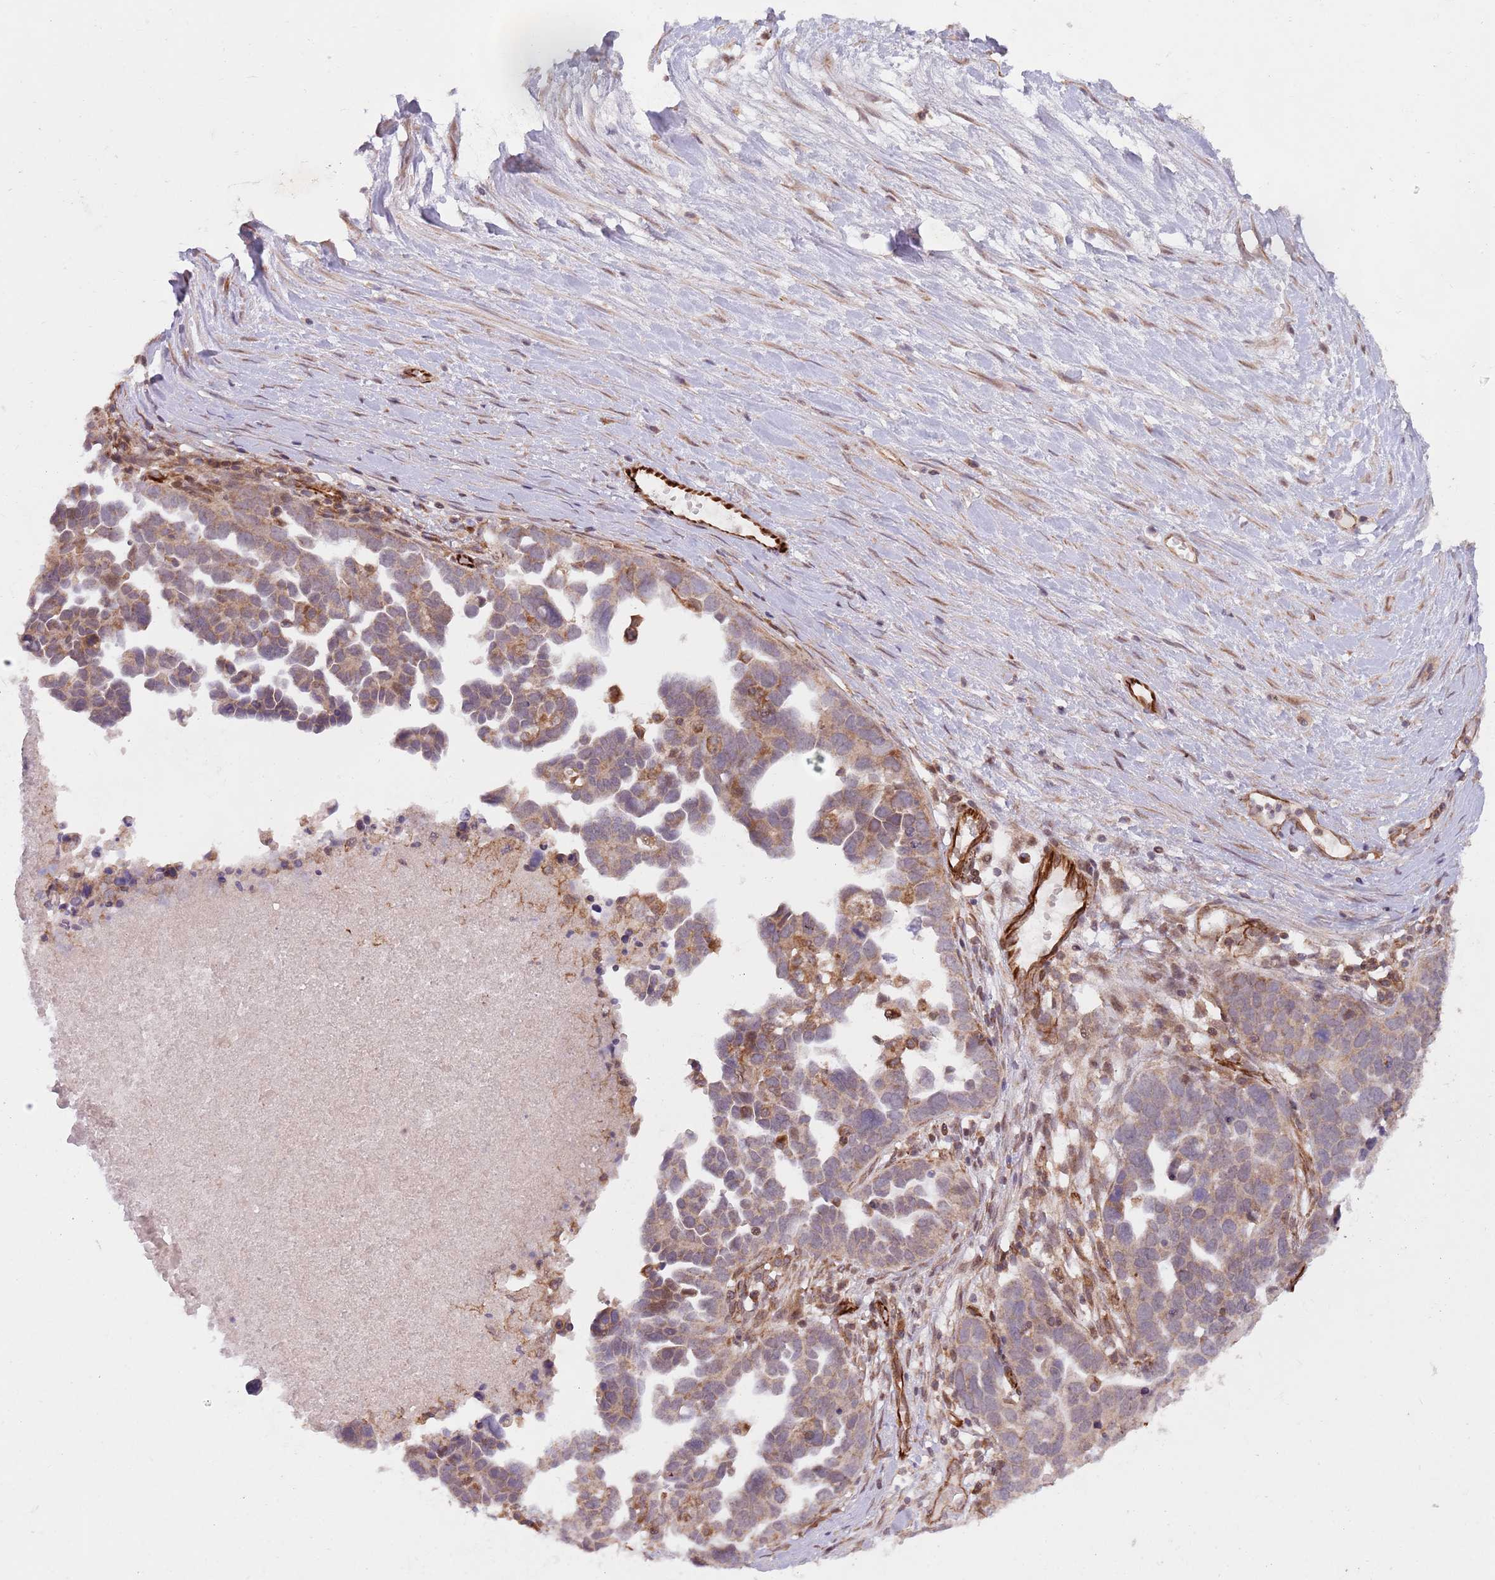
{"staining": {"intensity": "weak", "quantity": "25%-75%", "location": "cytoplasmic/membranous"}, "tissue": "ovarian cancer", "cell_type": "Tumor cells", "image_type": "cancer", "snomed": [{"axis": "morphology", "description": "Cystadenocarcinoma, serous, NOS"}, {"axis": "topography", "description": "Ovary"}], "caption": "This is a histology image of immunohistochemistry (IHC) staining of serous cystadenocarcinoma (ovarian), which shows weak expression in the cytoplasmic/membranous of tumor cells.", "gene": "CHD9", "patient": {"sex": "female", "age": 54}}